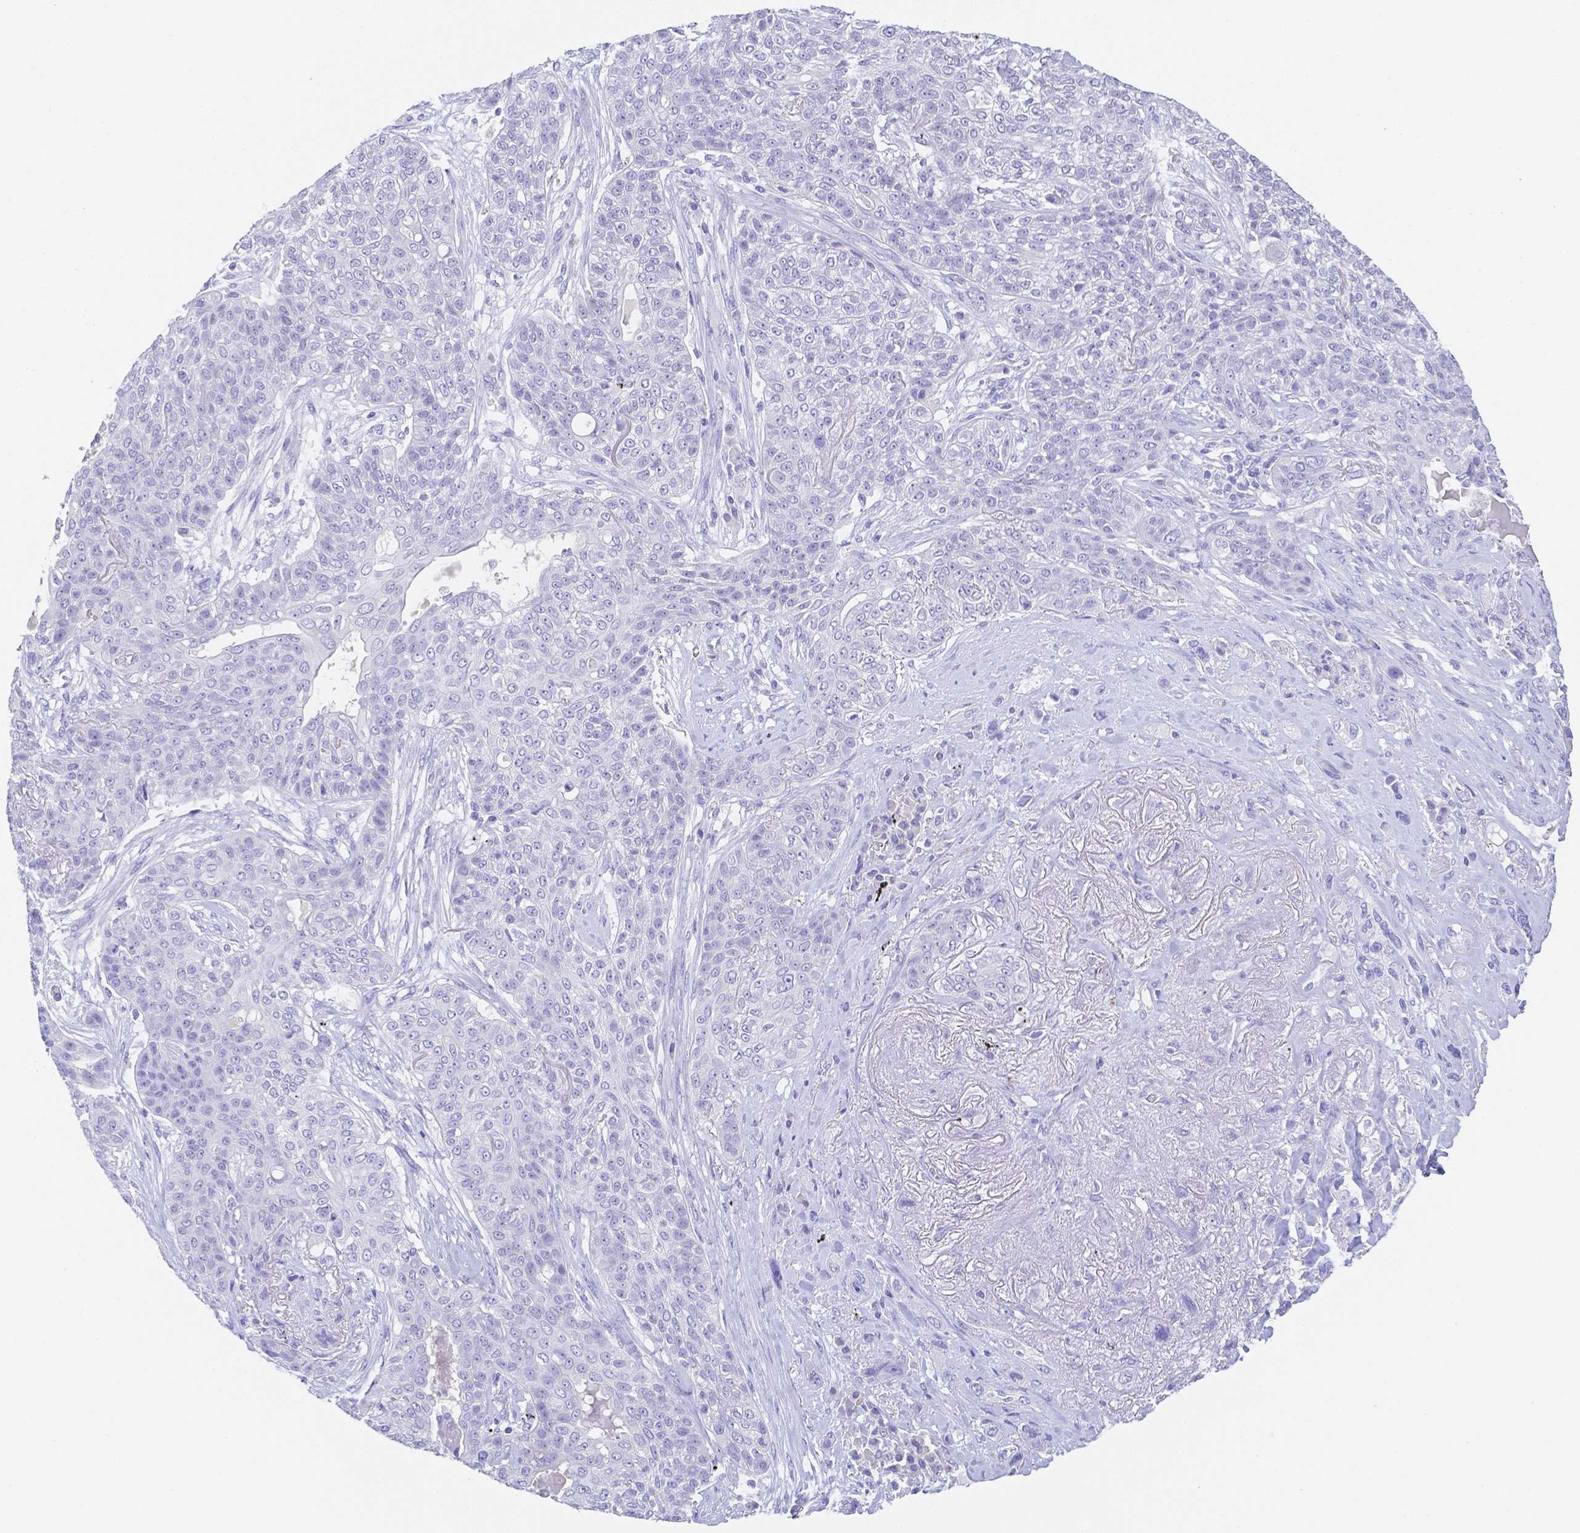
{"staining": {"intensity": "negative", "quantity": "none", "location": "none"}, "tissue": "lung cancer", "cell_type": "Tumor cells", "image_type": "cancer", "snomed": [{"axis": "morphology", "description": "Squamous cell carcinoma, NOS"}, {"axis": "topography", "description": "Lung"}], "caption": "Lung cancer stained for a protein using immunohistochemistry (IHC) displays no expression tumor cells.", "gene": "ZG16B", "patient": {"sex": "female", "age": 70}}